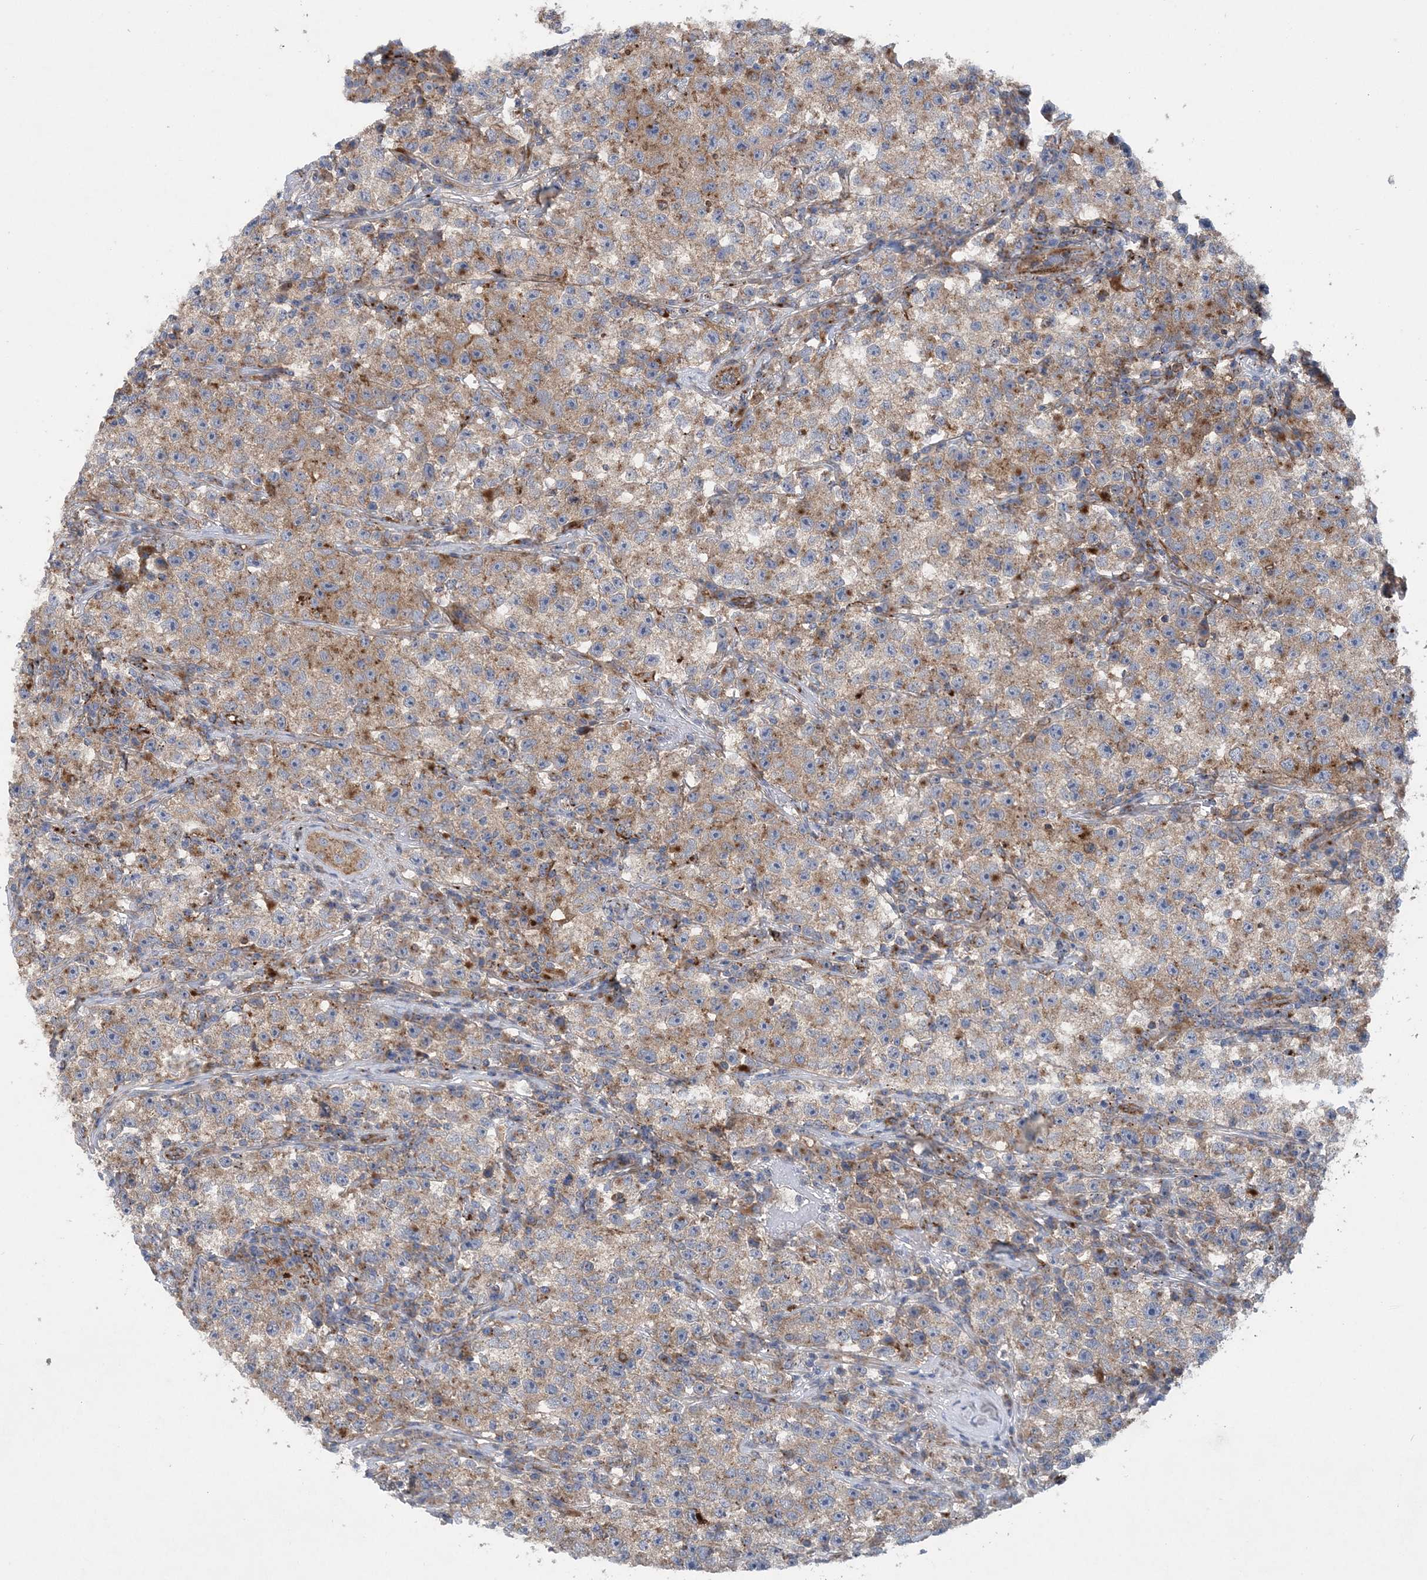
{"staining": {"intensity": "moderate", "quantity": "<25%", "location": "cytoplasmic/membranous"}, "tissue": "testis cancer", "cell_type": "Tumor cells", "image_type": "cancer", "snomed": [{"axis": "morphology", "description": "Seminoma, NOS"}, {"axis": "topography", "description": "Testis"}], "caption": "Human testis cancer (seminoma) stained for a protein (brown) displays moderate cytoplasmic/membranous positive expression in about <25% of tumor cells.", "gene": "PTTG1IP", "patient": {"sex": "male", "age": 22}}